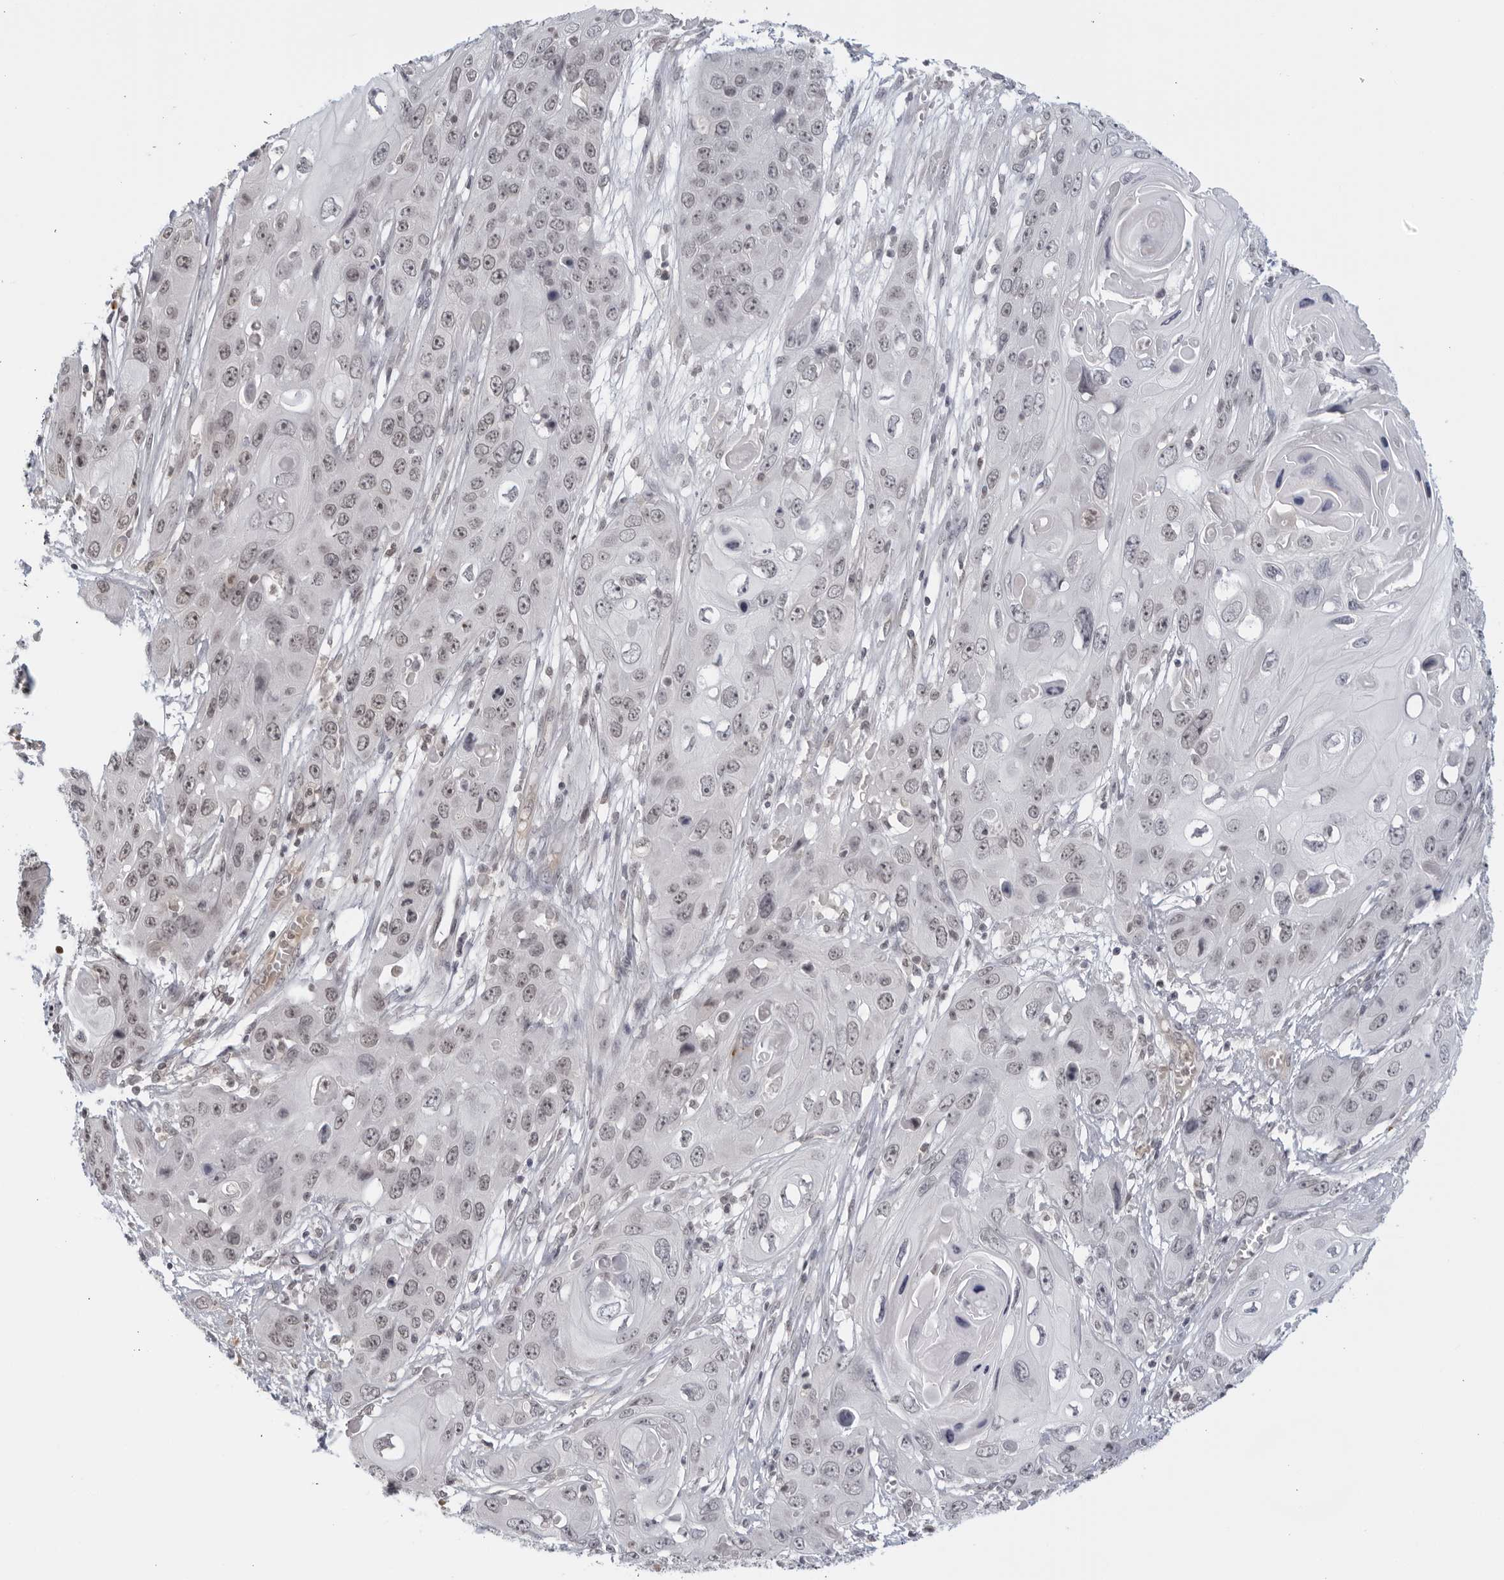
{"staining": {"intensity": "weak", "quantity": "<25%", "location": "nuclear"}, "tissue": "skin cancer", "cell_type": "Tumor cells", "image_type": "cancer", "snomed": [{"axis": "morphology", "description": "Squamous cell carcinoma, NOS"}, {"axis": "topography", "description": "Skin"}], "caption": "This image is of skin cancer stained with immunohistochemistry to label a protein in brown with the nuclei are counter-stained blue. There is no positivity in tumor cells.", "gene": "RAB11FIP3", "patient": {"sex": "male", "age": 55}}